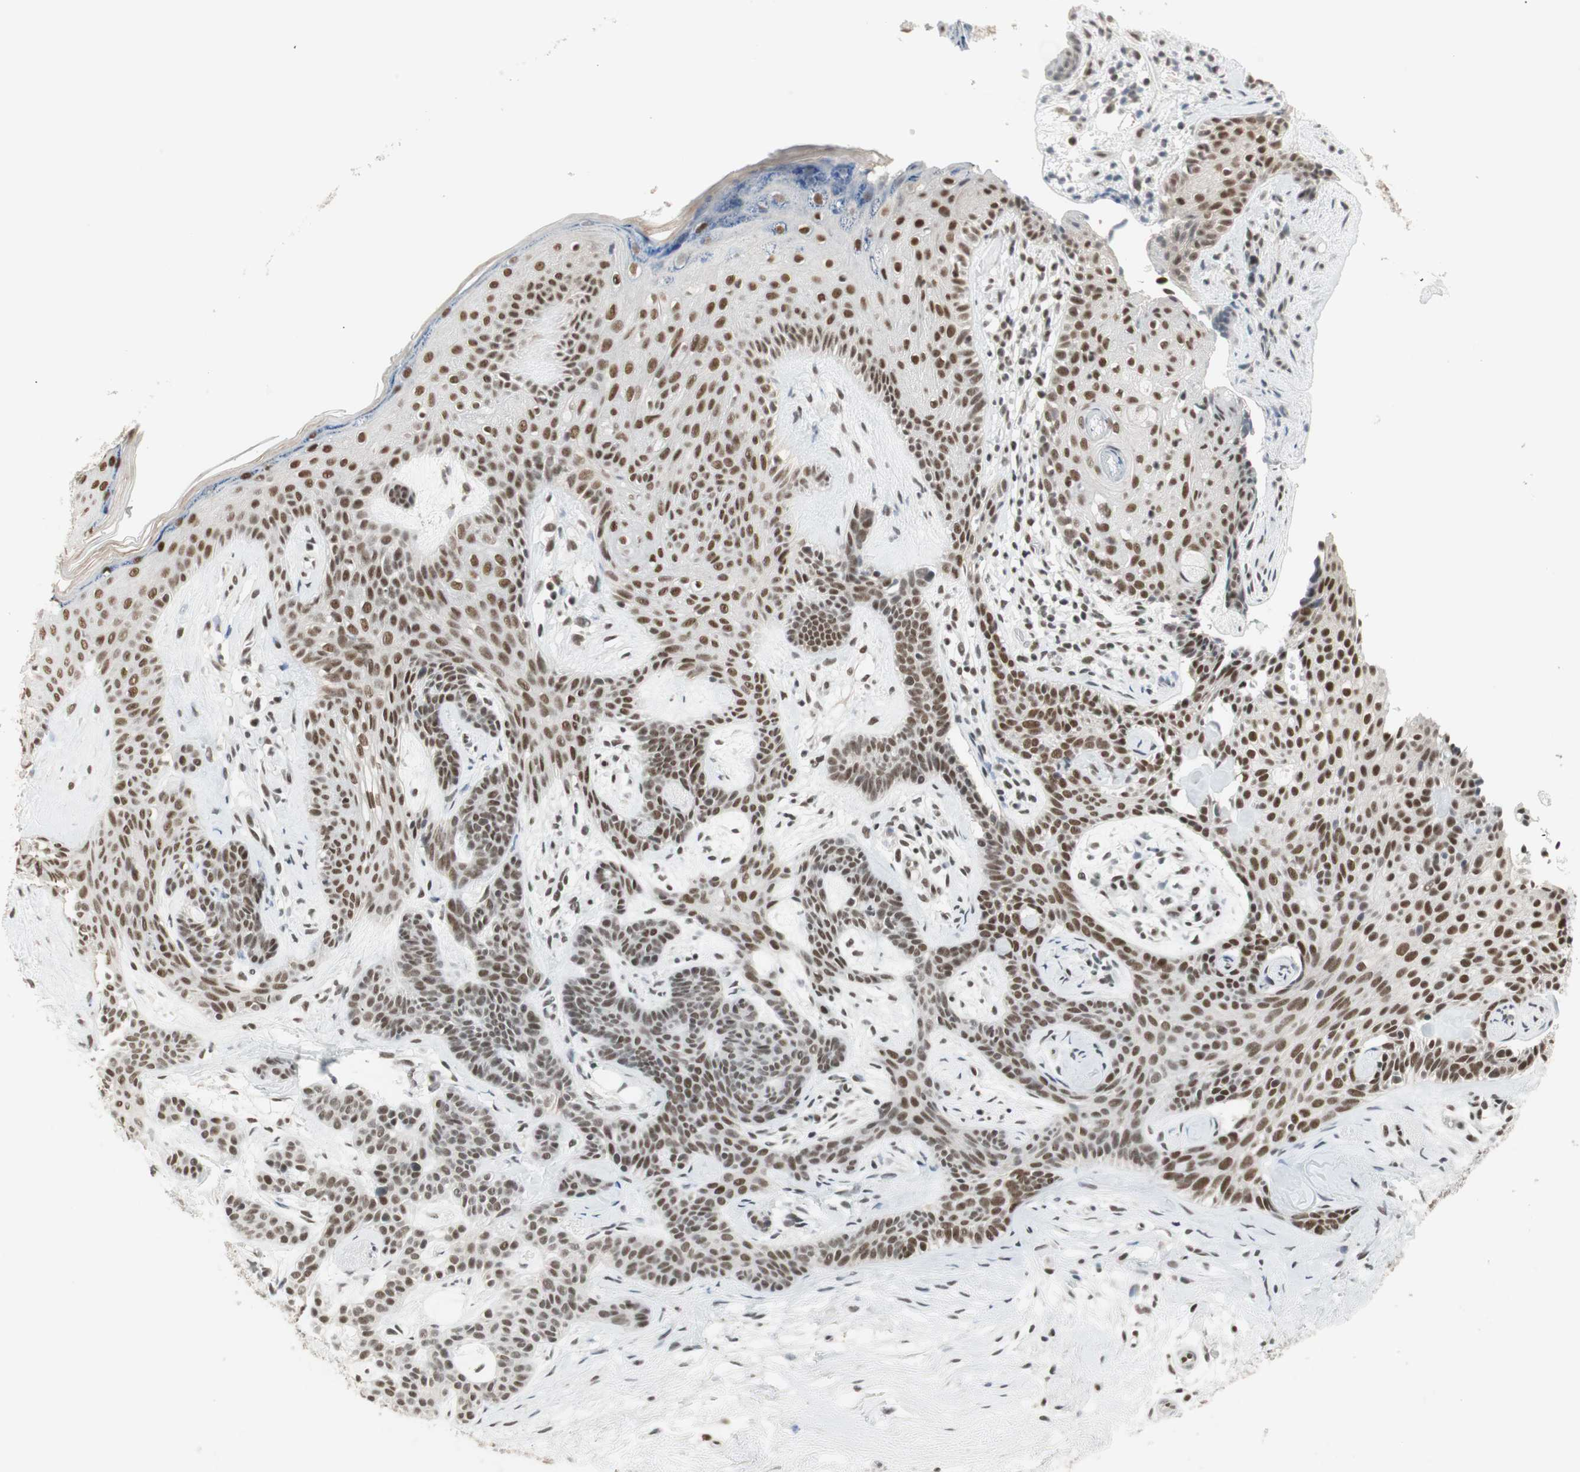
{"staining": {"intensity": "strong", "quantity": ">75%", "location": "nuclear"}, "tissue": "skin cancer", "cell_type": "Tumor cells", "image_type": "cancer", "snomed": [{"axis": "morphology", "description": "Developmental malformation"}, {"axis": "morphology", "description": "Basal cell carcinoma"}, {"axis": "topography", "description": "Skin"}], "caption": "This micrograph displays skin cancer (basal cell carcinoma) stained with IHC to label a protein in brown. The nuclear of tumor cells show strong positivity for the protein. Nuclei are counter-stained blue.", "gene": "RTF1", "patient": {"sex": "female", "age": 62}}